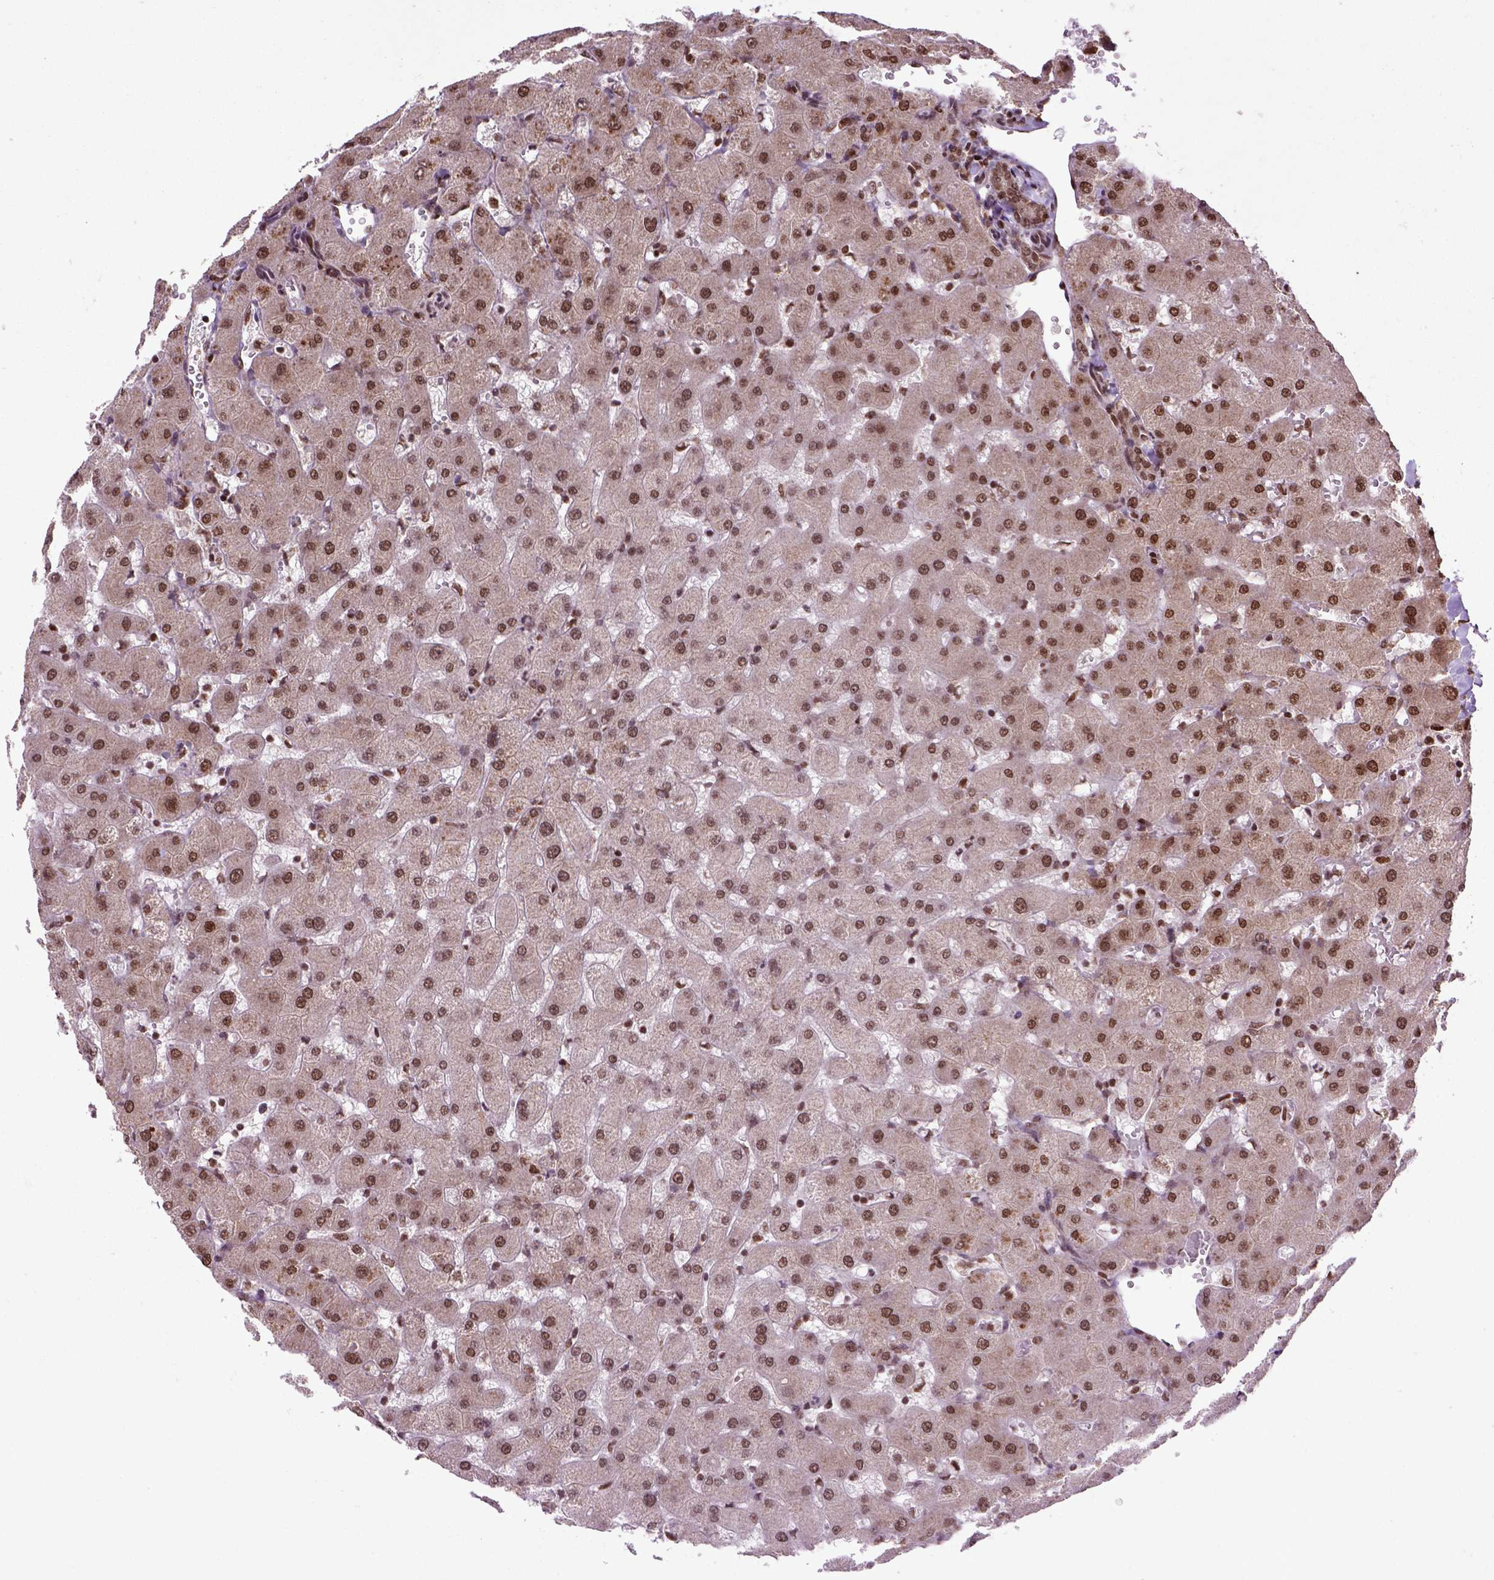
{"staining": {"intensity": "moderate", "quantity": ">75%", "location": "nuclear"}, "tissue": "liver", "cell_type": "Cholangiocytes", "image_type": "normal", "snomed": [{"axis": "morphology", "description": "Normal tissue, NOS"}, {"axis": "topography", "description": "Liver"}], "caption": "Liver stained for a protein (brown) displays moderate nuclear positive expression in about >75% of cholangiocytes.", "gene": "CELF1", "patient": {"sex": "female", "age": 63}}